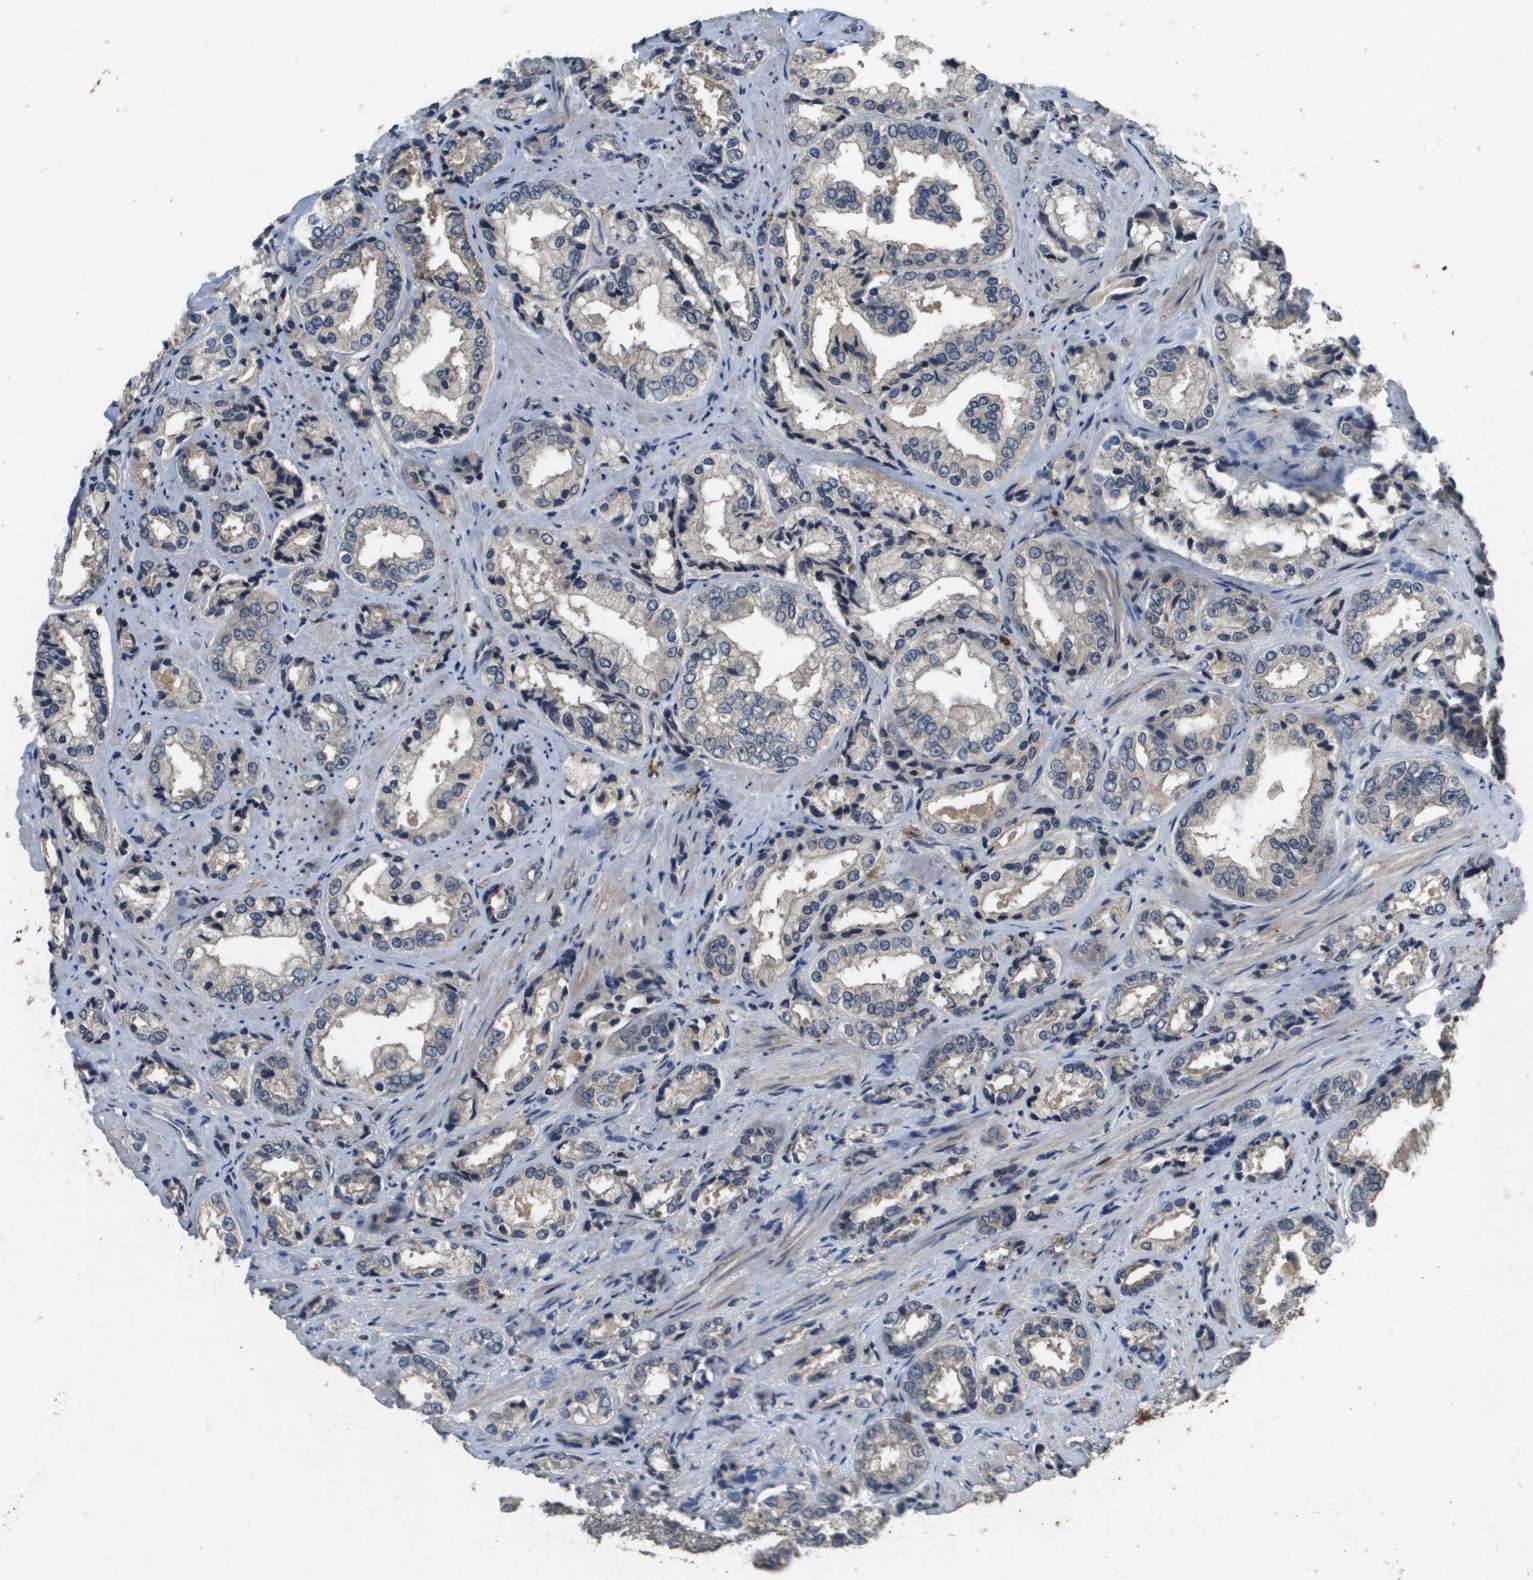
{"staining": {"intensity": "moderate", "quantity": "<25%", "location": "cytoplasmic/membranous"}, "tissue": "prostate cancer", "cell_type": "Tumor cells", "image_type": "cancer", "snomed": [{"axis": "morphology", "description": "Adenocarcinoma, High grade"}, {"axis": "topography", "description": "Prostate"}], "caption": "Human adenocarcinoma (high-grade) (prostate) stained for a protein (brown) displays moderate cytoplasmic/membranous positive staining in about <25% of tumor cells.", "gene": "PROC", "patient": {"sex": "male", "age": 61}}